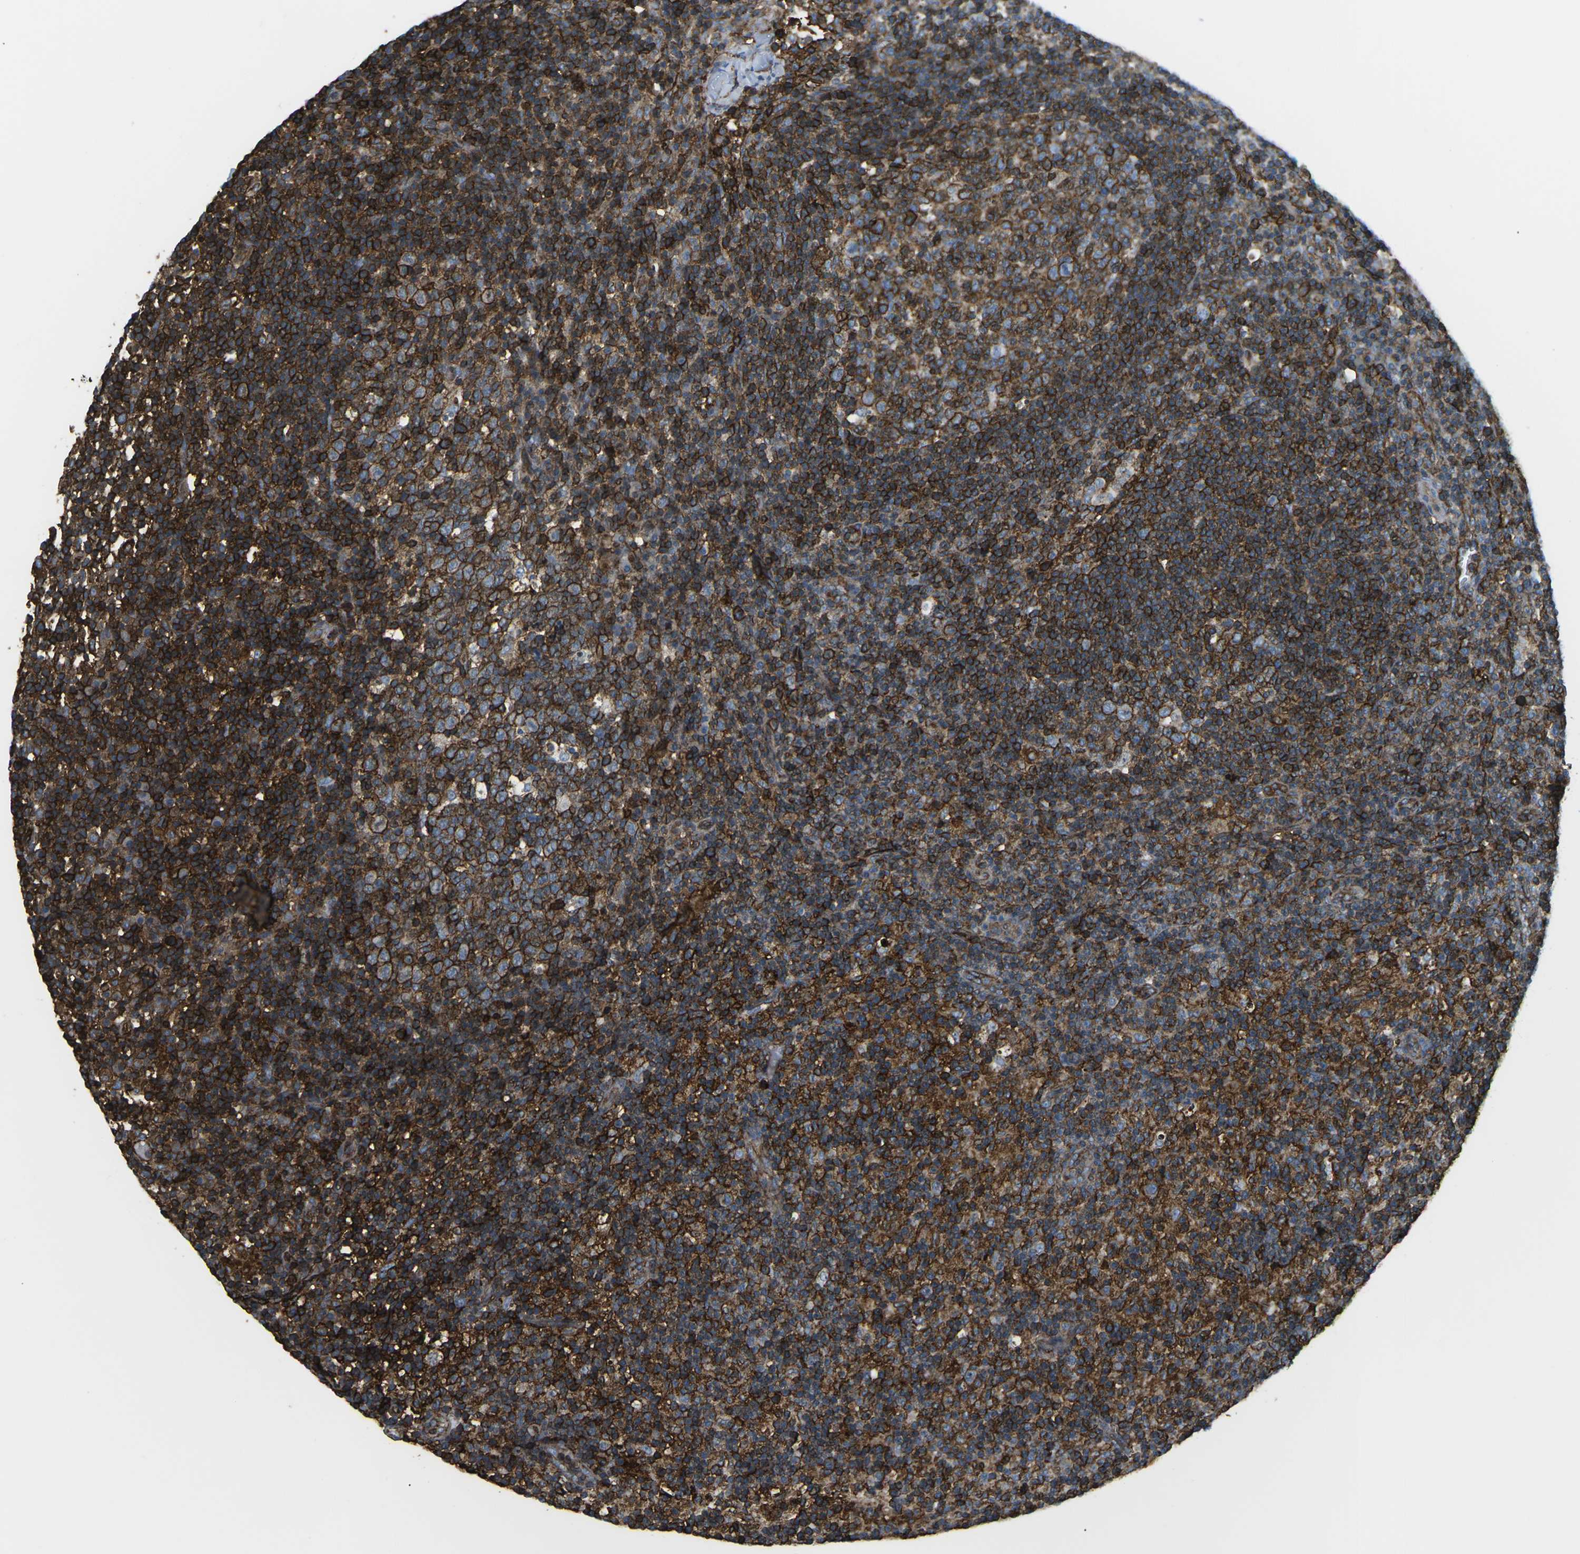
{"staining": {"intensity": "strong", "quantity": ">75%", "location": "cytoplasmic/membranous"}, "tissue": "lymph node", "cell_type": "Germinal center cells", "image_type": "normal", "snomed": [{"axis": "morphology", "description": "Normal tissue, NOS"}, {"axis": "morphology", "description": "Inflammation, NOS"}, {"axis": "topography", "description": "Lymph node"}], "caption": "Unremarkable lymph node exhibits strong cytoplasmic/membranous expression in approximately >75% of germinal center cells, visualized by immunohistochemistry.", "gene": "HLA", "patient": {"sex": "male", "age": 55}}